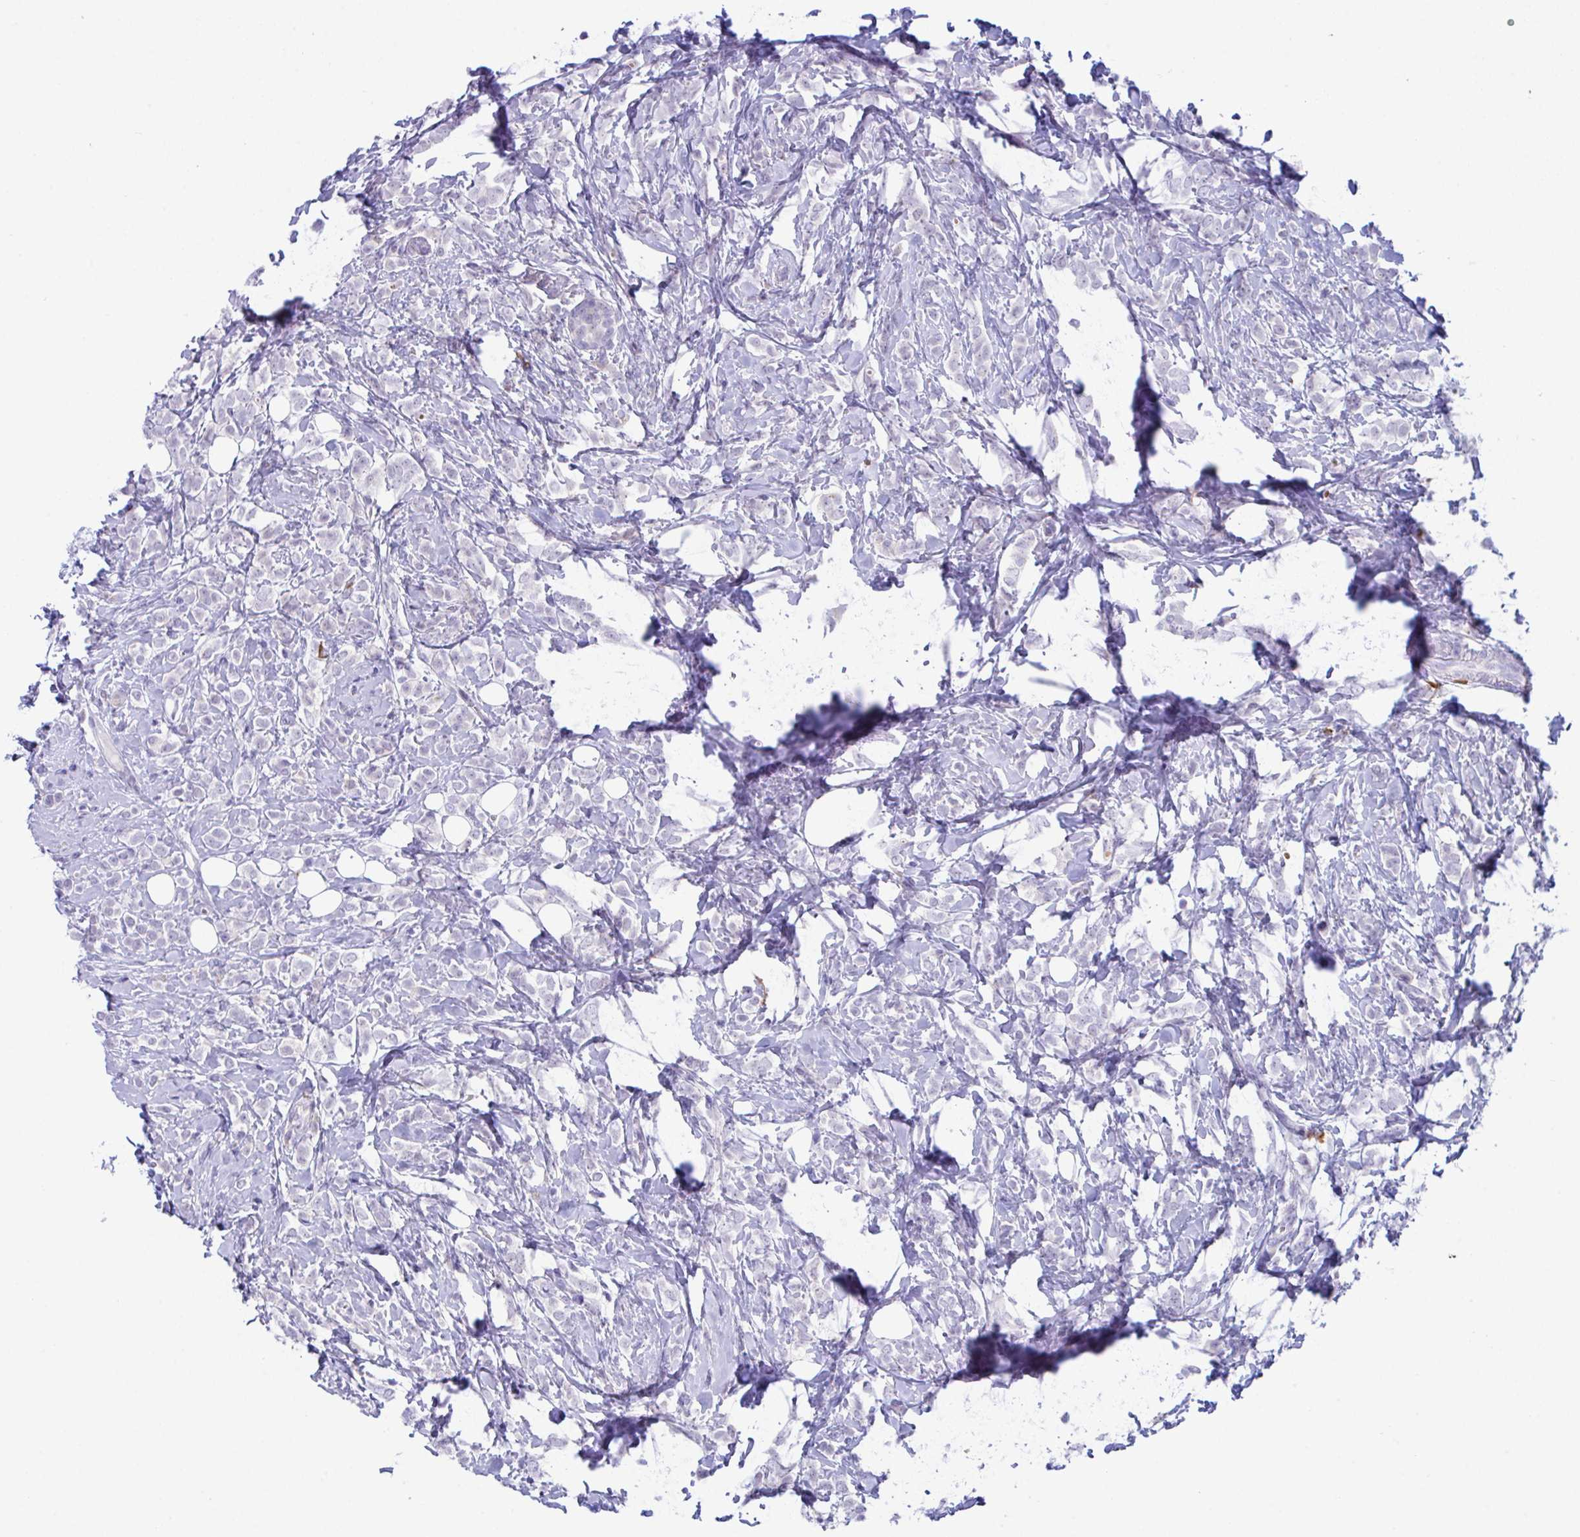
{"staining": {"intensity": "negative", "quantity": "none", "location": "none"}, "tissue": "breast cancer", "cell_type": "Tumor cells", "image_type": "cancer", "snomed": [{"axis": "morphology", "description": "Lobular carcinoma"}, {"axis": "topography", "description": "Breast"}], "caption": "There is no significant expression in tumor cells of breast cancer. Nuclei are stained in blue.", "gene": "USP35", "patient": {"sex": "female", "age": 49}}